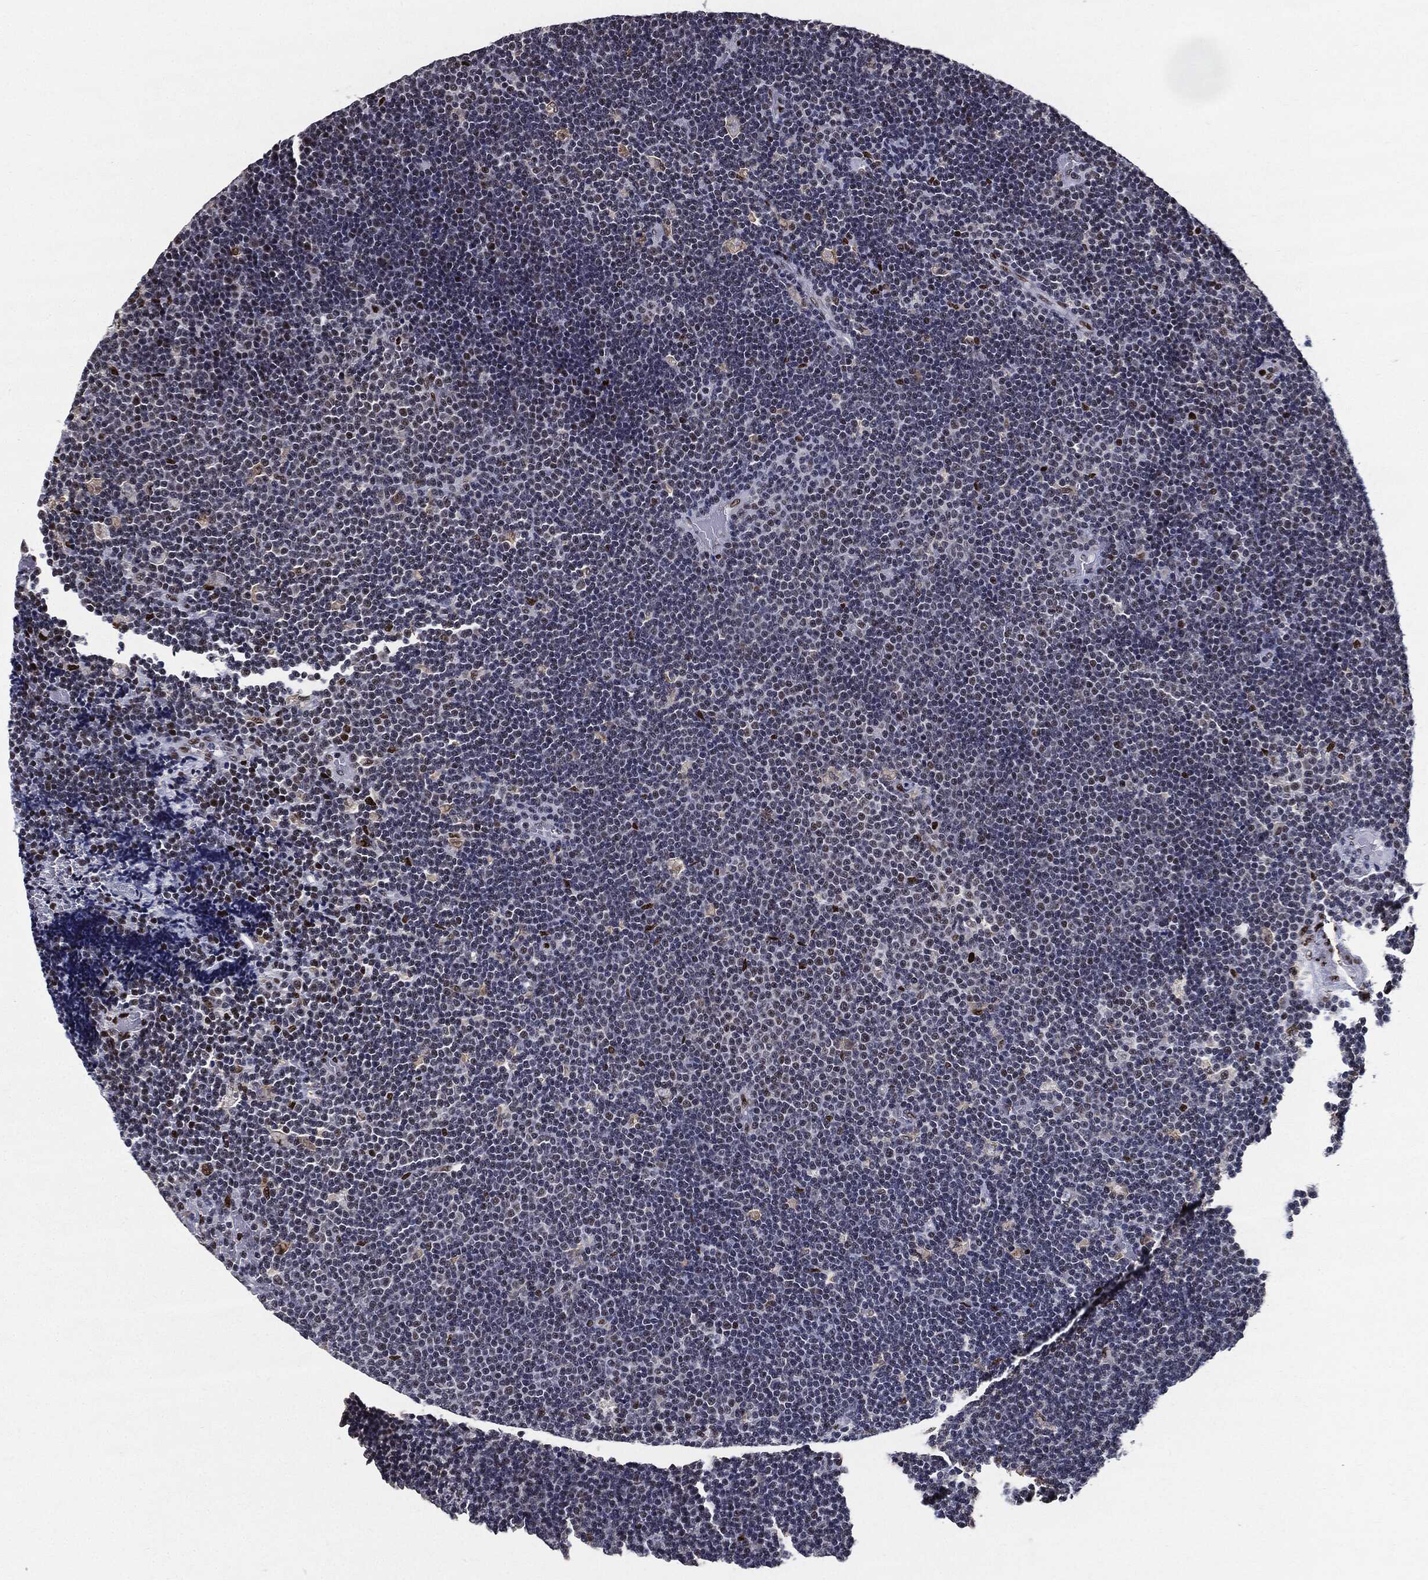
{"staining": {"intensity": "negative", "quantity": "none", "location": "none"}, "tissue": "lymphoma", "cell_type": "Tumor cells", "image_type": "cancer", "snomed": [{"axis": "morphology", "description": "Malignant lymphoma, non-Hodgkin's type, Low grade"}, {"axis": "topography", "description": "Brain"}], "caption": "High power microscopy photomicrograph of an immunohistochemistry (IHC) image of lymphoma, revealing no significant staining in tumor cells.", "gene": "JUN", "patient": {"sex": "female", "age": 66}}